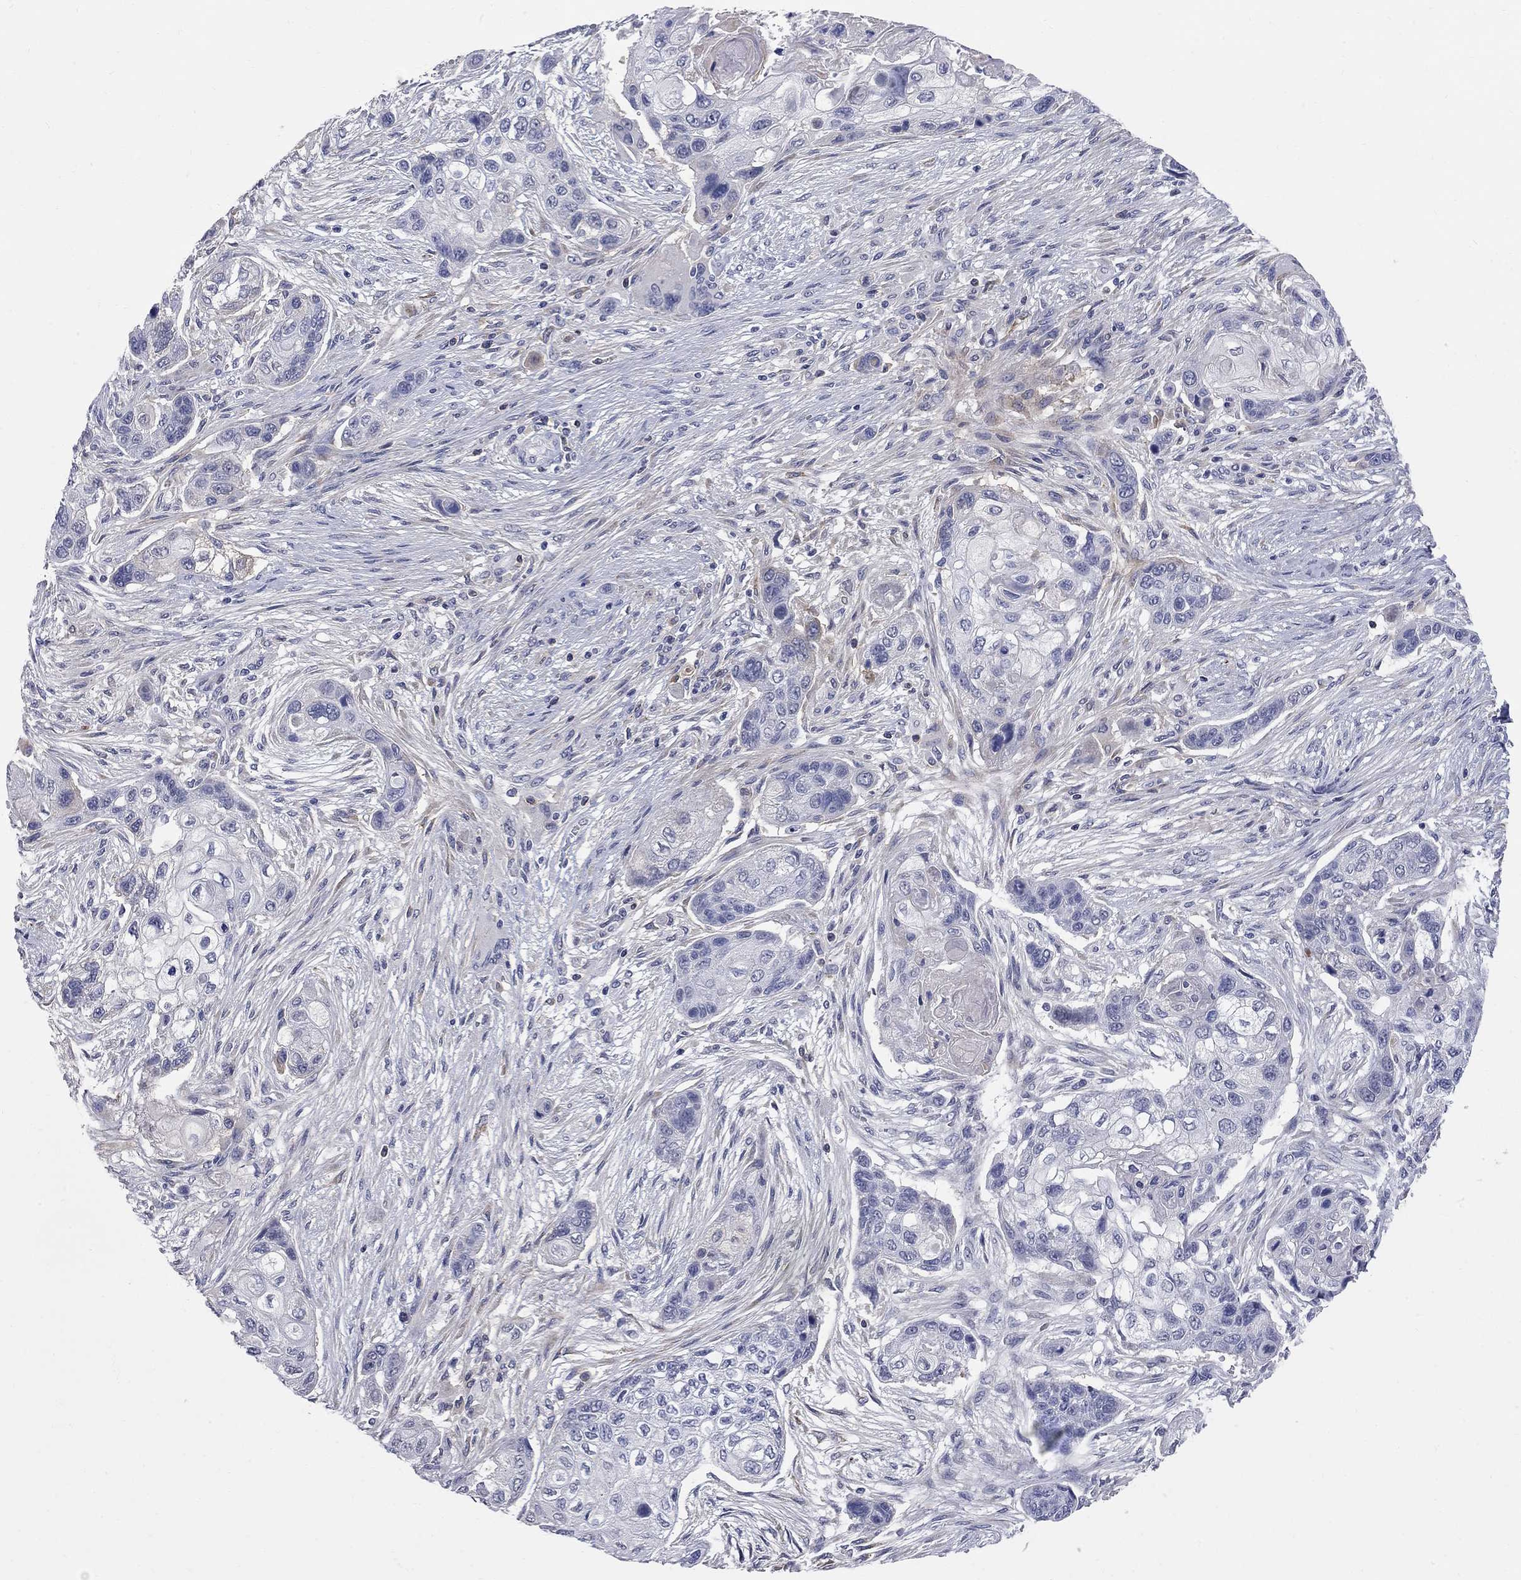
{"staining": {"intensity": "weak", "quantity": "<25%", "location": "cytoplasmic/membranous"}, "tissue": "lung cancer", "cell_type": "Tumor cells", "image_type": "cancer", "snomed": [{"axis": "morphology", "description": "Squamous cell carcinoma, NOS"}, {"axis": "topography", "description": "Lung"}], "caption": "This is a histopathology image of immunohistochemistry staining of lung cancer, which shows no expression in tumor cells.", "gene": "FAM221B", "patient": {"sex": "male", "age": 69}}